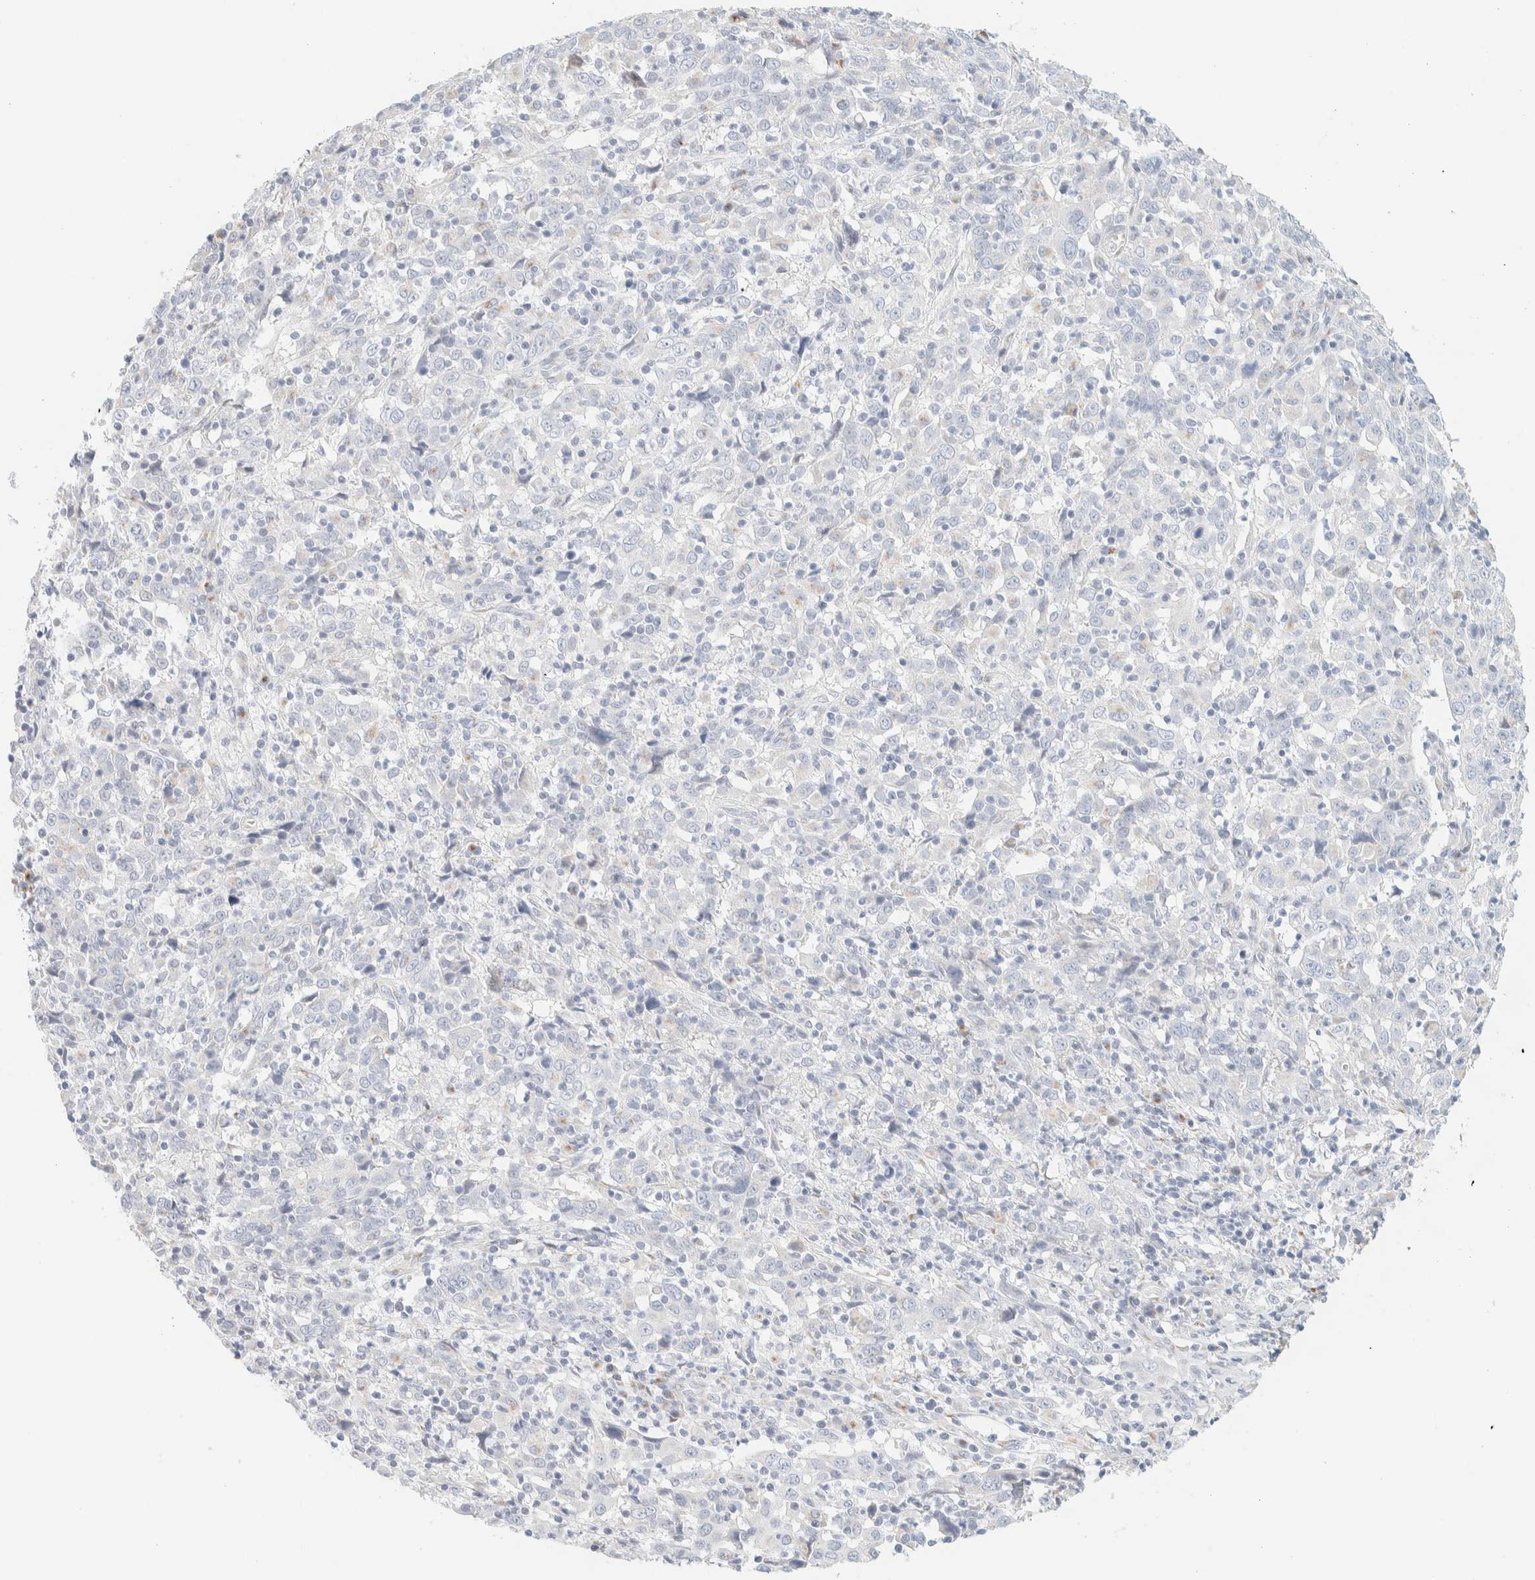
{"staining": {"intensity": "negative", "quantity": "none", "location": "none"}, "tissue": "cervical cancer", "cell_type": "Tumor cells", "image_type": "cancer", "snomed": [{"axis": "morphology", "description": "Squamous cell carcinoma, NOS"}, {"axis": "topography", "description": "Cervix"}], "caption": "Cervical squamous cell carcinoma was stained to show a protein in brown. There is no significant positivity in tumor cells.", "gene": "SPNS3", "patient": {"sex": "female", "age": 46}}